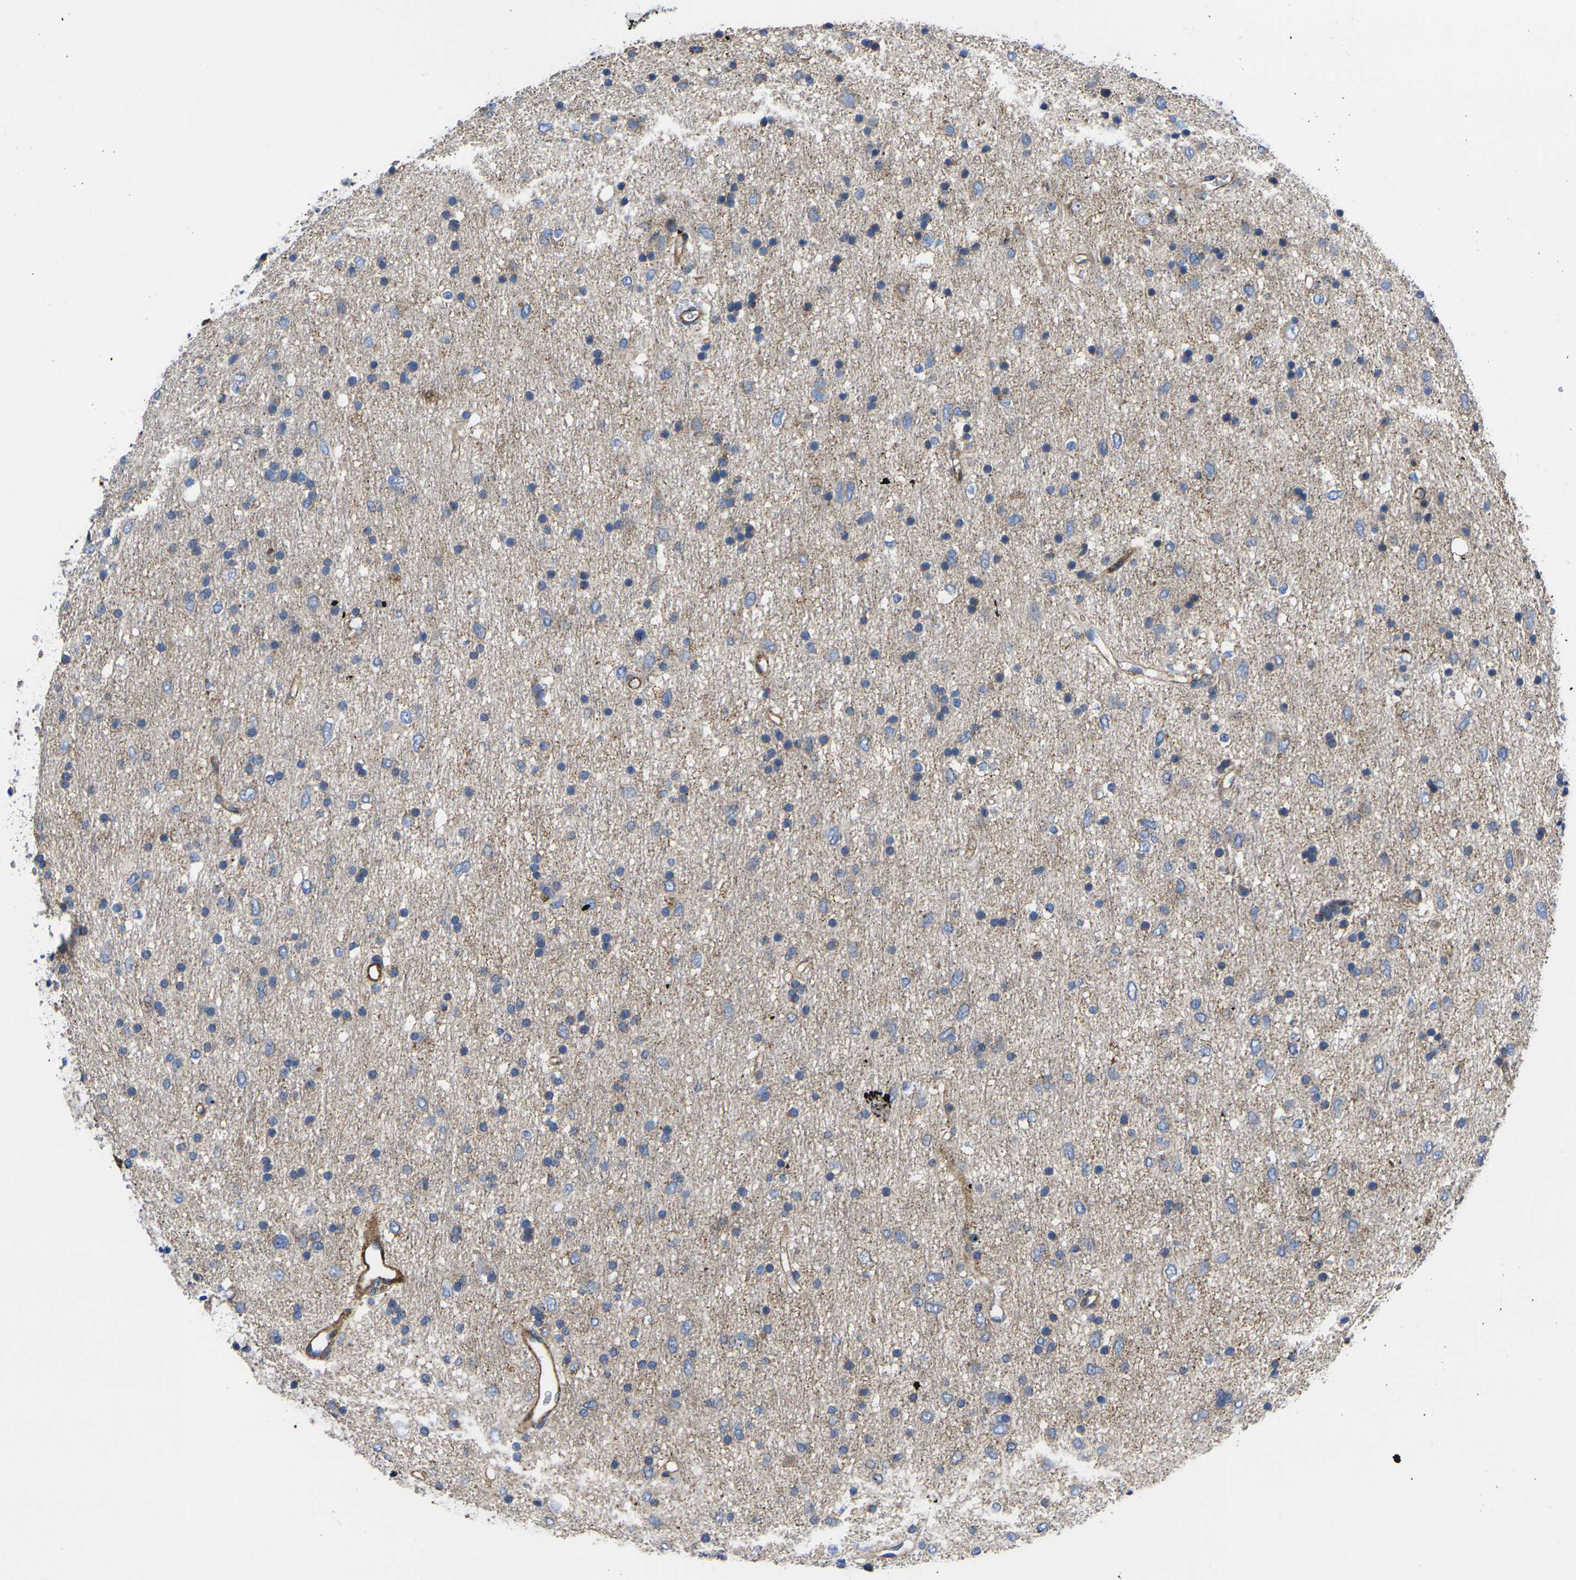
{"staining": {"intensity": "weak", "quantity": "25%-75%", "location": "cytoplasmic/membranous"}, "tissue": "glioma", "cell_type": "Tumor cells", "image_type": "cancer", "snomed": [{"axis": "morphology", "description": "Glioma, malignant, Low grade"}, {"axis": "topography", "description": "Brain"}], "caption": "Human glioma stained with a brown dye displays weak cytoplasmic/membranous positive expression in about 25%-75% of tumor cells.", "gene": "GPR4", "patient": {"sex": "male", "age": 77}}